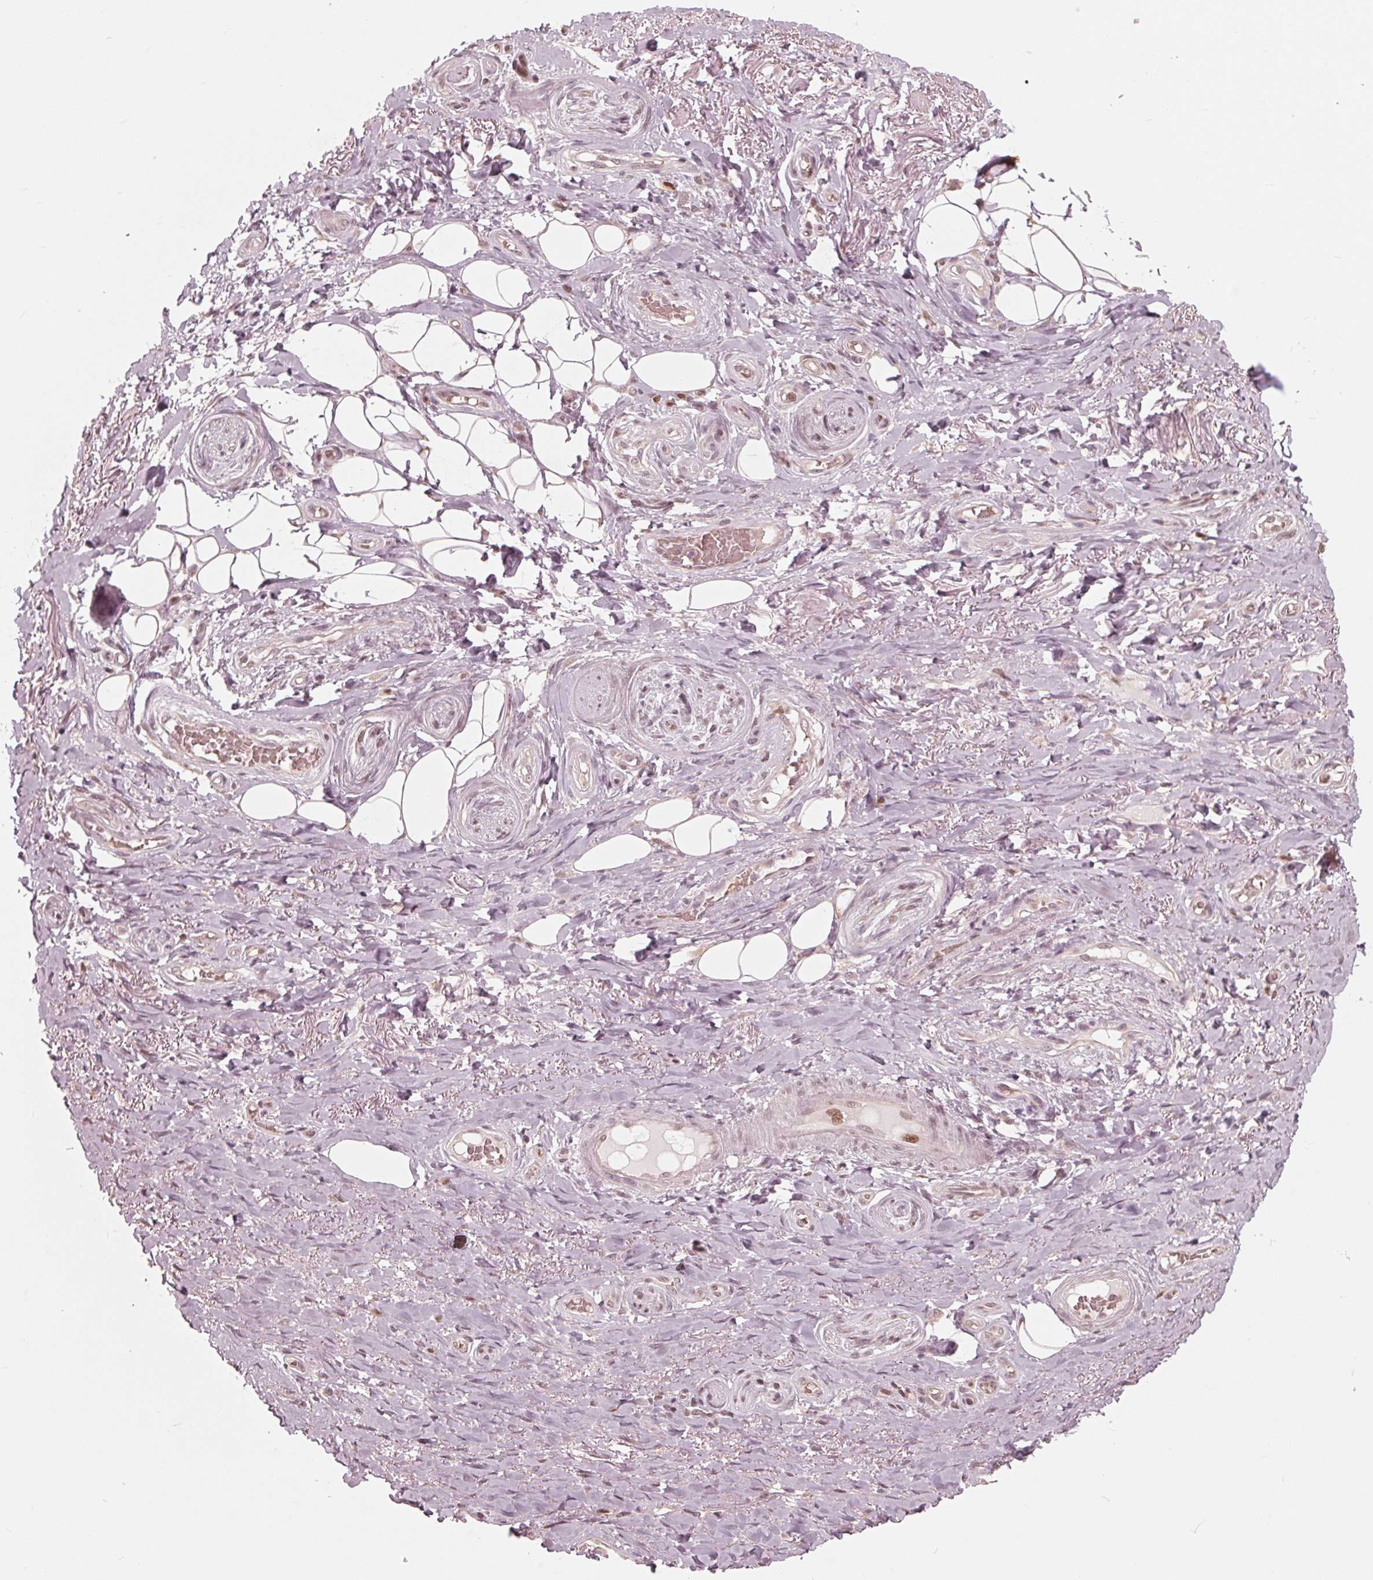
{"staining": {"intensity": "weak", "quantity": "25%-75%", "location": "nuclear"}, "tissue": "adipose tissue", "cell_type": "Adipocytes", "image_type": "normal", "snomed": [{"axis": "morphology", "description": "Normal tissue, NOS"}, {"axis": "topography", "description": "Anal"}, {"axis": "topography", "description": "Peripheral nerve tissue"}], "caption": "Protein staining of normal adipose tissue exhibits weak nuclear staining in approximately 25%-75% of adipocytes. (Stains: DAB in brown, nuclei in blue, Microscopy: brightfield microscopy at high magnification).", "gene": "HIRIP3", "patient": {"sex": "male", "age": 53}}